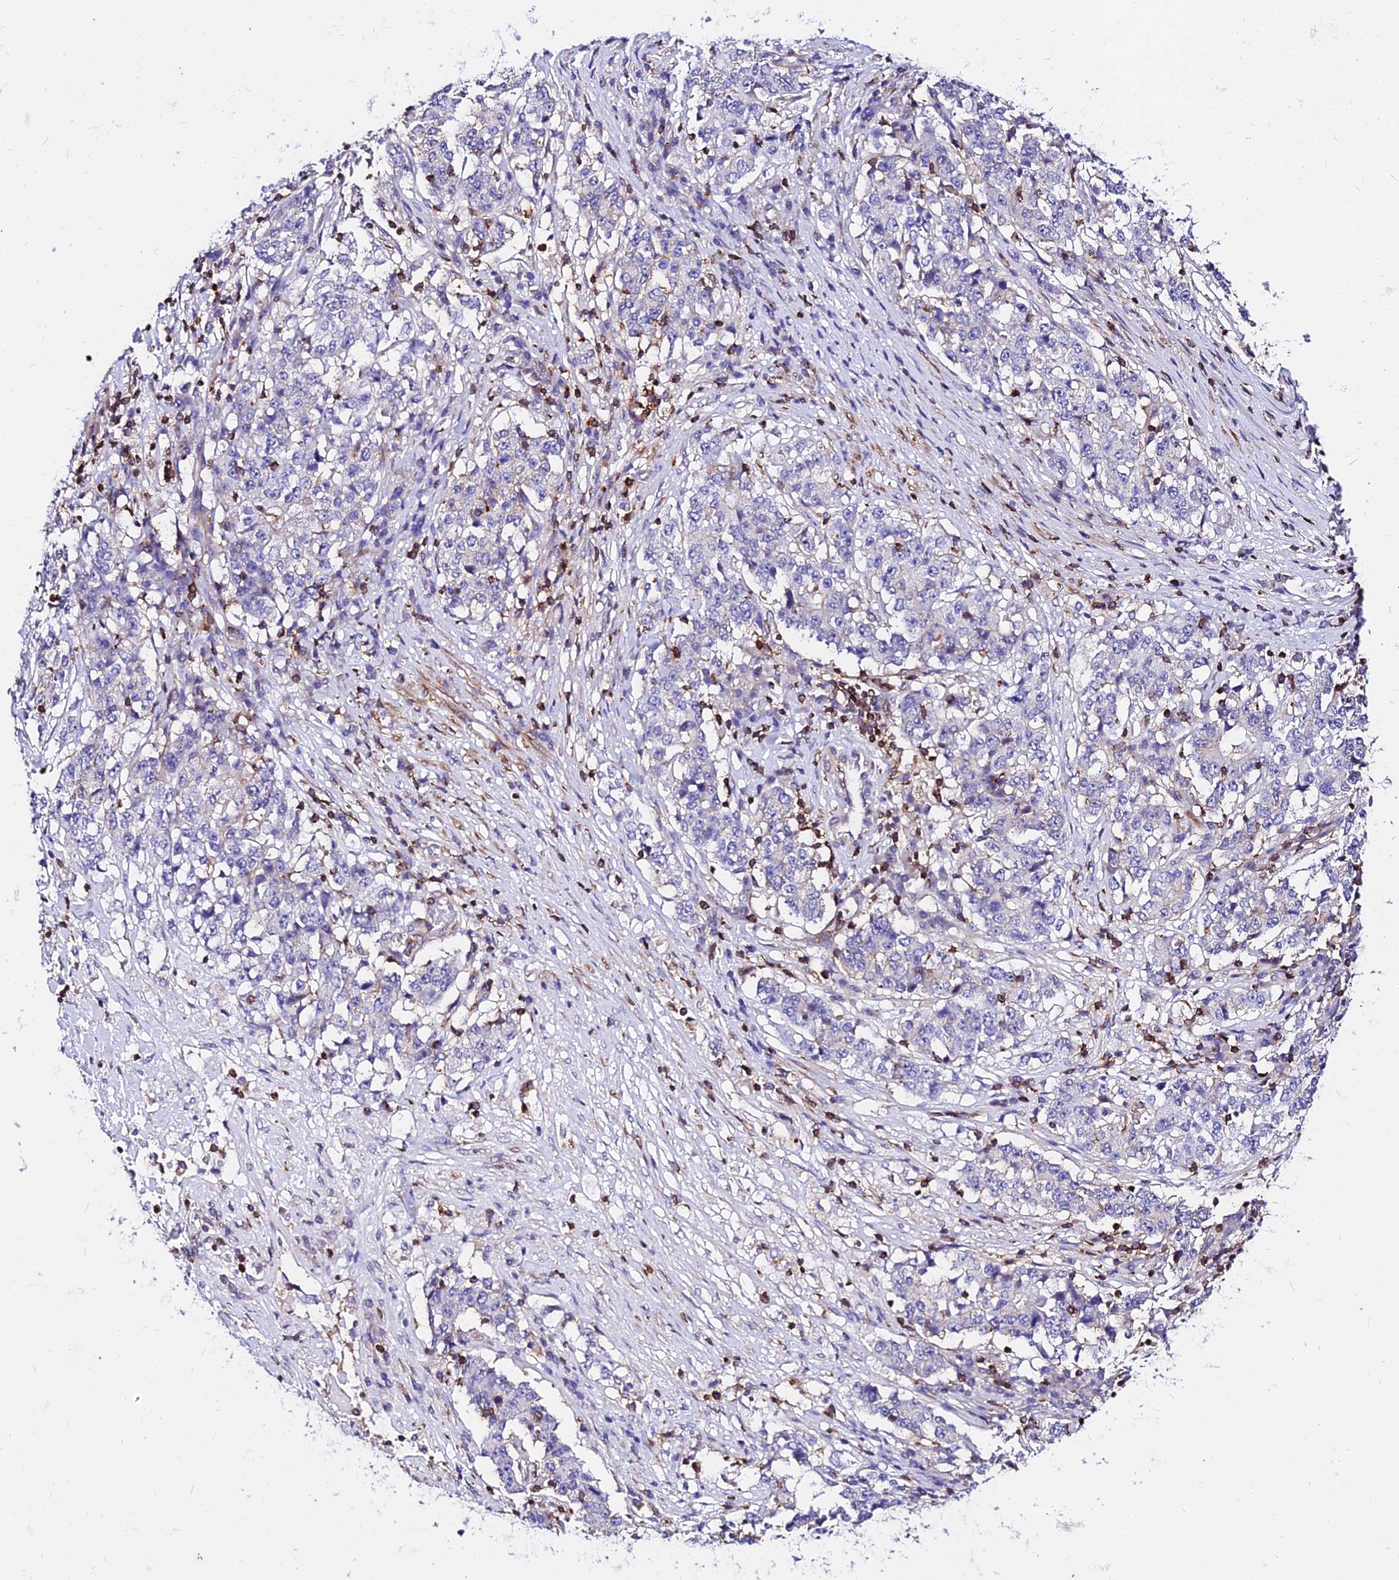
{"staining": {"intensity": "negative", "quantity": "none", "location": "none"}, "tissue": "stomach cancer", "cell_type": "Tumor cells", "image_type": "cancer", "snomed": [{"axis": "morphology", "description": "Adenocarcinoma, NOS"}, {"axis": "topography", "description": "Stomach"}], "caption": "DAB (3,3'-diaminobenzidine) immunohistochemical staining of human adenocarcinoma (stomach) reveals no significant staining in tumor cells. The staining is performed using DAB (3,3'-diaminobenzidine) brown chromogen with nuclei counter-stained in using hematoxylin.", "gene": "CSRP1", "patient": {"sex": "male", "age": 59}}